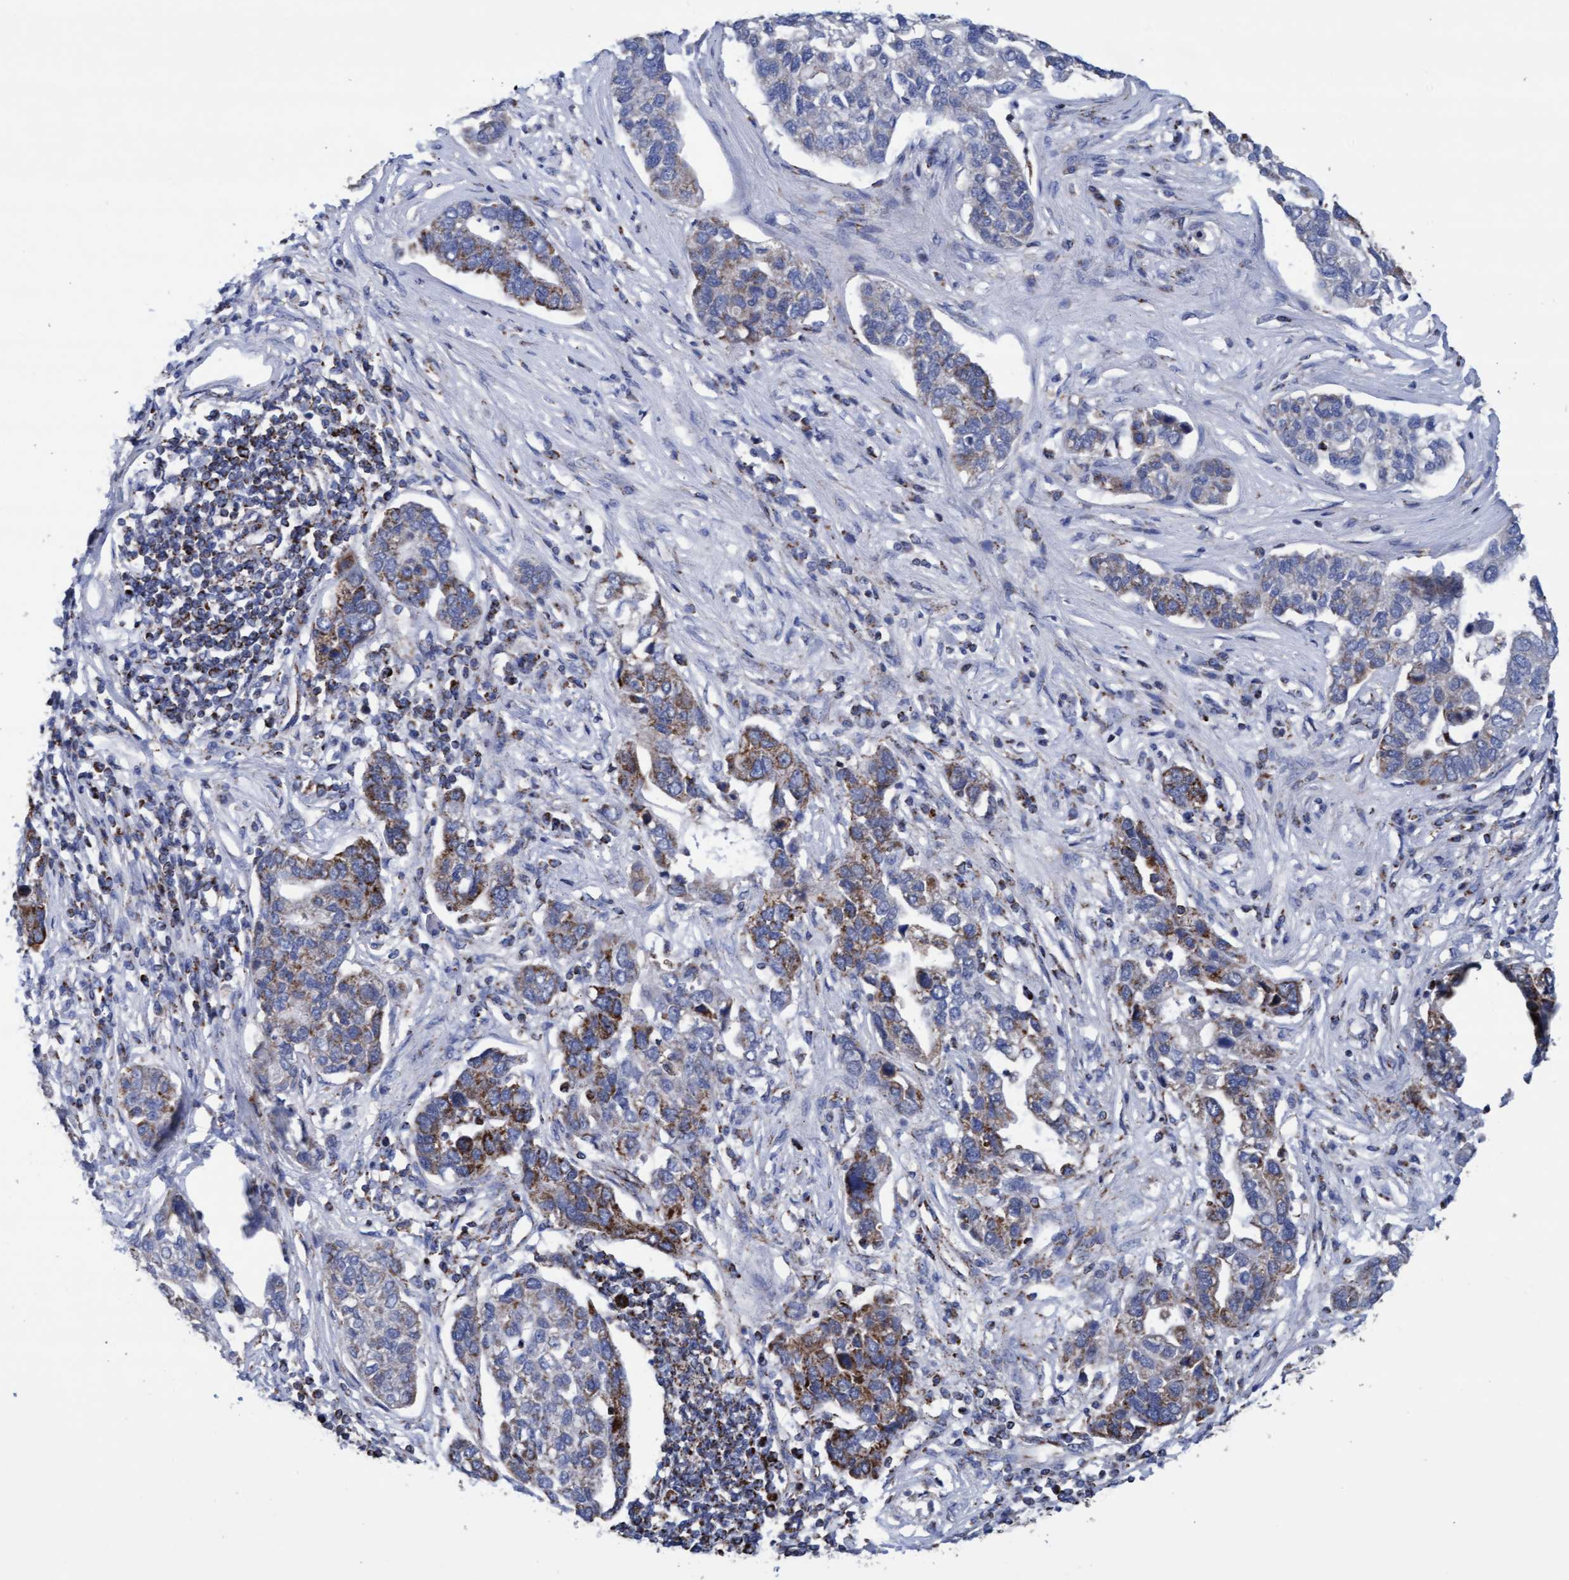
{"staining": {"intensity": "moderate", "quantity": "25%-75%", "location": "cytoplasmic/membranous"}, "tissue": "pancreatic cancer", "cell_type": "Tumor cells", "image_type": "cancer", "snomed": [{"axis": "morphology", "description": "Adenocarcinoma, NOS"}, {"axis": "topography", "description": "Pancreas"}], "caption": "Immunohistochemical staining of pancreatic adenocarcinoma shows medium levels of moderate cytoplasmic/membranous expression in about 25%-75% of tumor cells.", "gene": "MRPL38", "patient": {"sex": "female", "age": 61}}